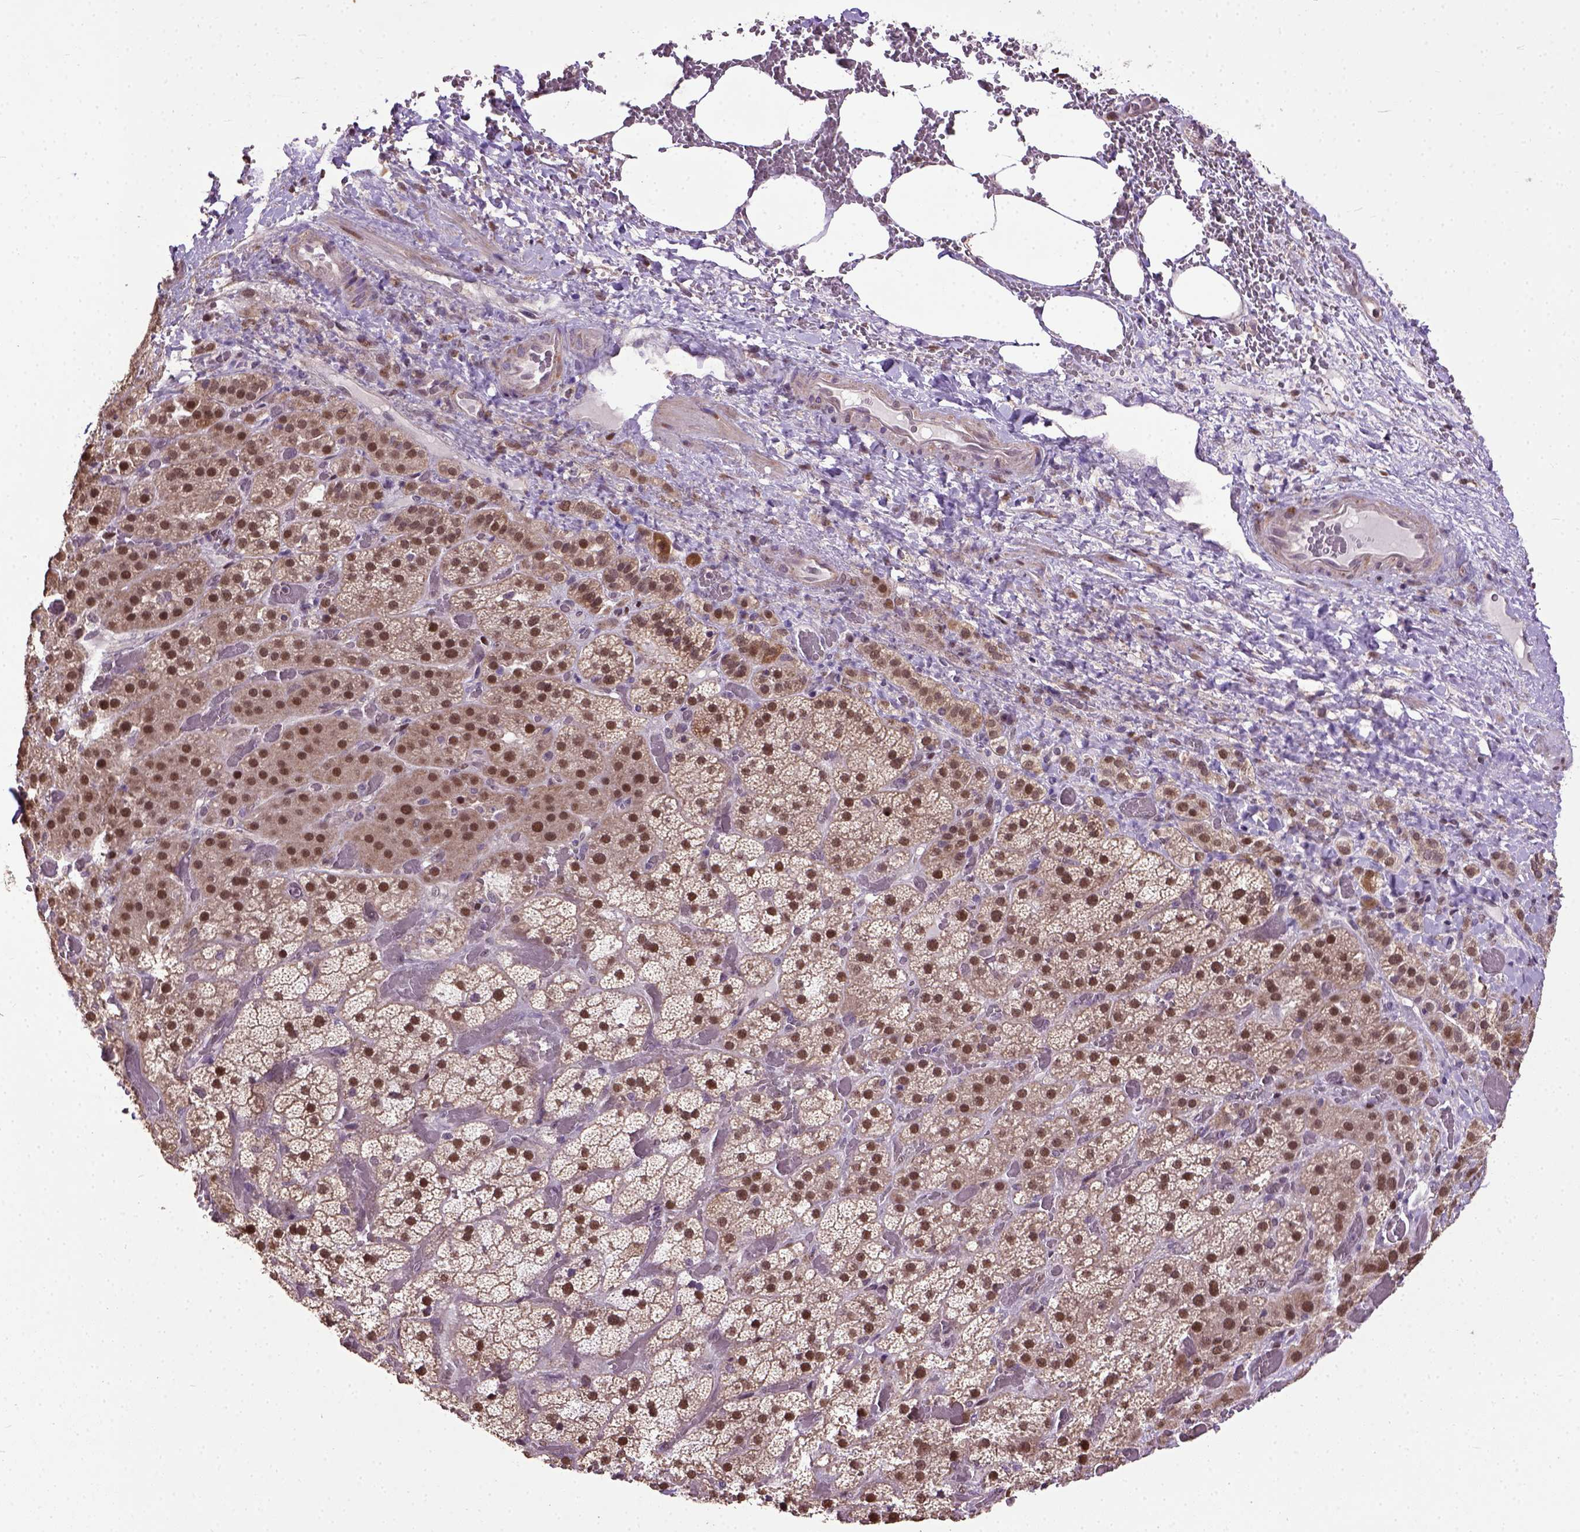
{"staining": {"intensity": "moderate", "quantity": ">75%", "location": "nuclear"}, "tissue": "adrenal gland", "cell_type": "Glandular cells", "image_type": "normal", "snomed": [{"axis": "morphology", "description": "Normal tissue, NOS"}, {"axis": "topography", "description": "Adrenal gland"}], "caption": "The micrograph reveals a brown stain indicating the presence of a protein in the nuclear of glandular cells in adrenal gland. Ihc stains the protein of interest in brown and the nuclei are stained blue.", "gene": "UBA3", "patient": {"sex": "male", "age": 57}}